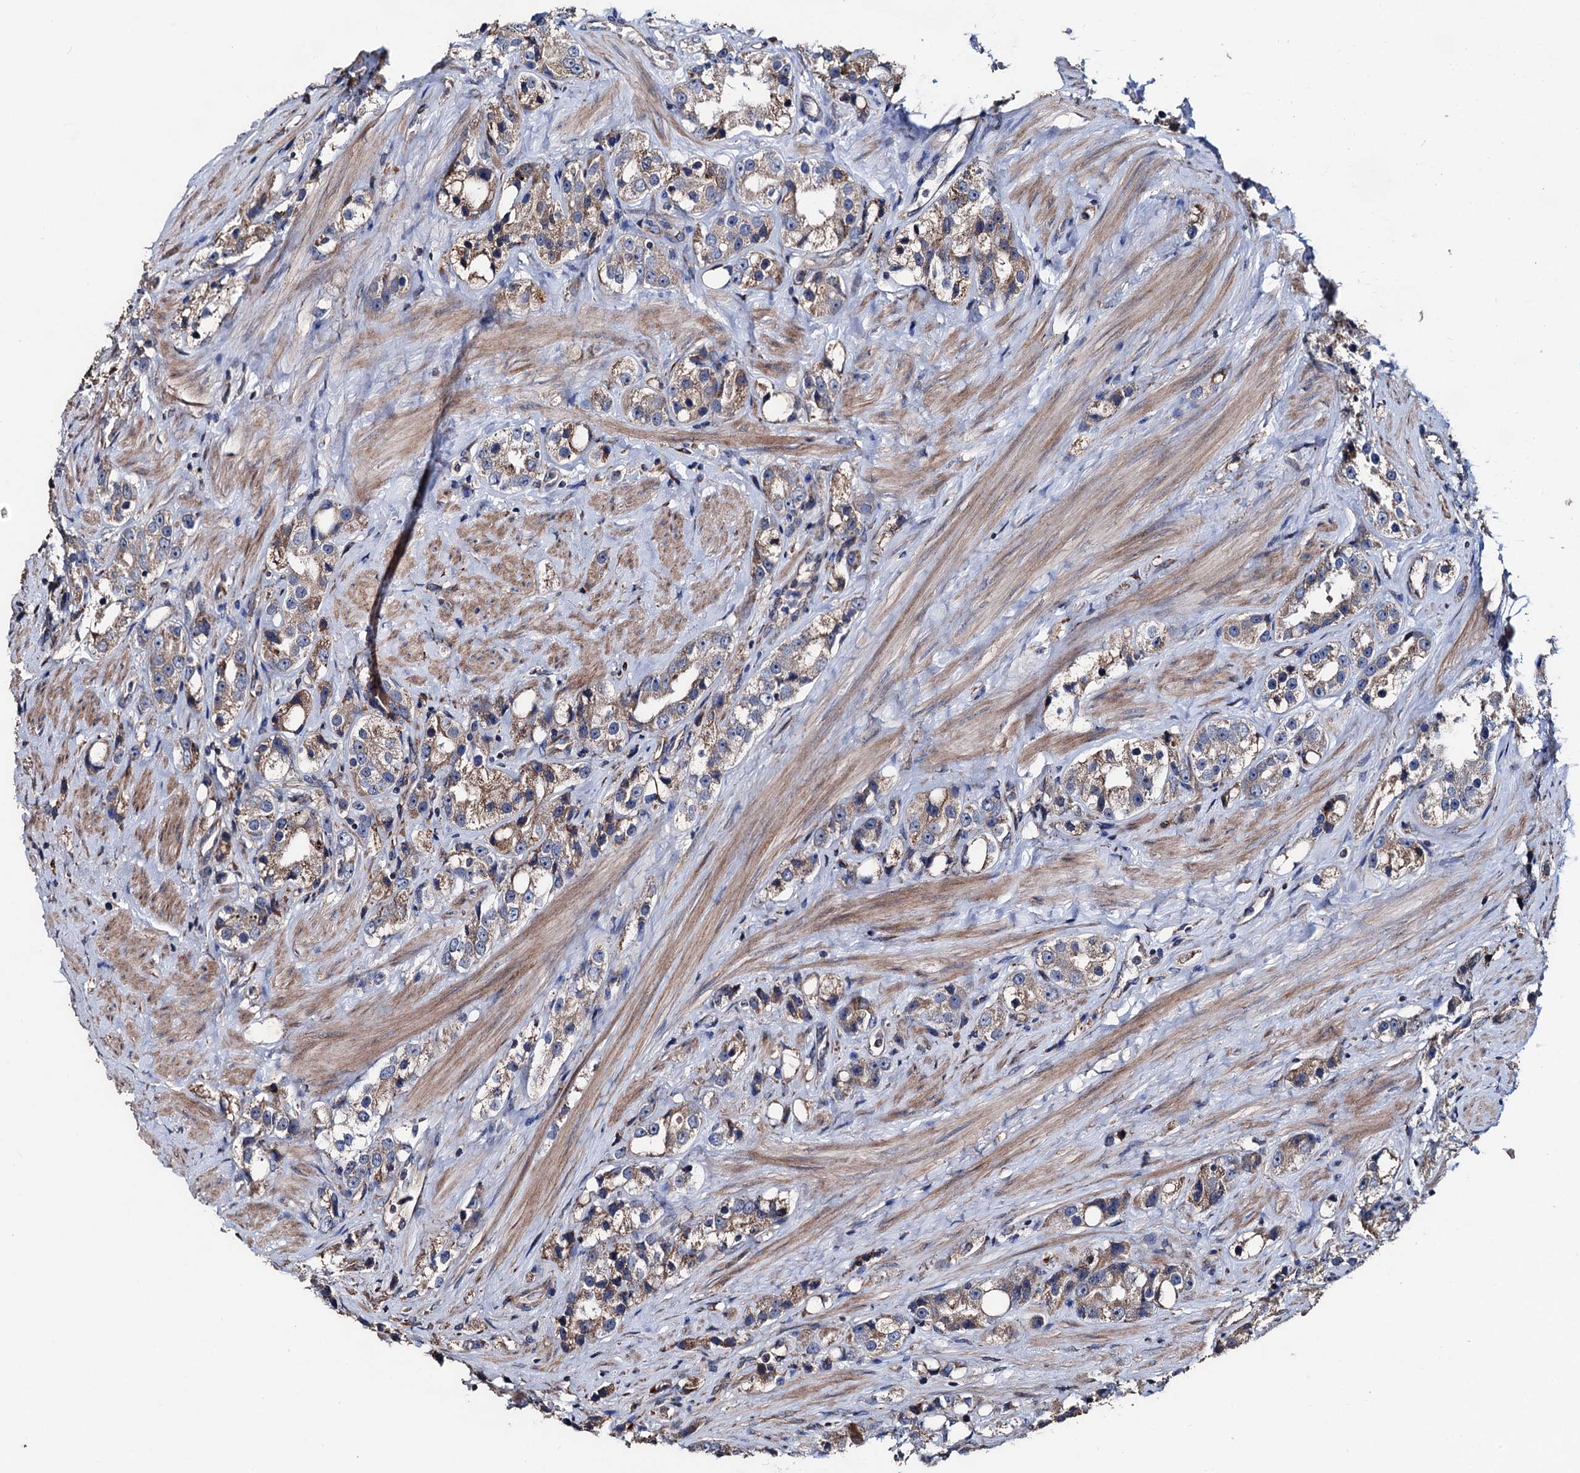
{"staining": {"intensity": "weak", "quantity": "25%-75%", "location": "cytoplasmic/membranous"}, "tissue": "prostate cancer", "cell_type": "Tumor cells", "image_type": "cancer", "snomed": [{"axis": "morphology", "description": "Adenocarcinoma, NOS"}, {"axis": "topography", "description": "Prostate"}], "caption": "A high-resolution histopathology image shows IHC staining of prostate adenocarcinoma, which demonstrates weak cytoplasmic/membranous positivity in approximately 25%-75% of tumor cells. The staining is performed using DAB (3,3'-diaminobenzidine) brown chromogen to label protein expression. The nuclei are counter-stained blue using hematoxylin.", "gene": "AKAP11", "patient": {"sex": "male", "age": 79}}